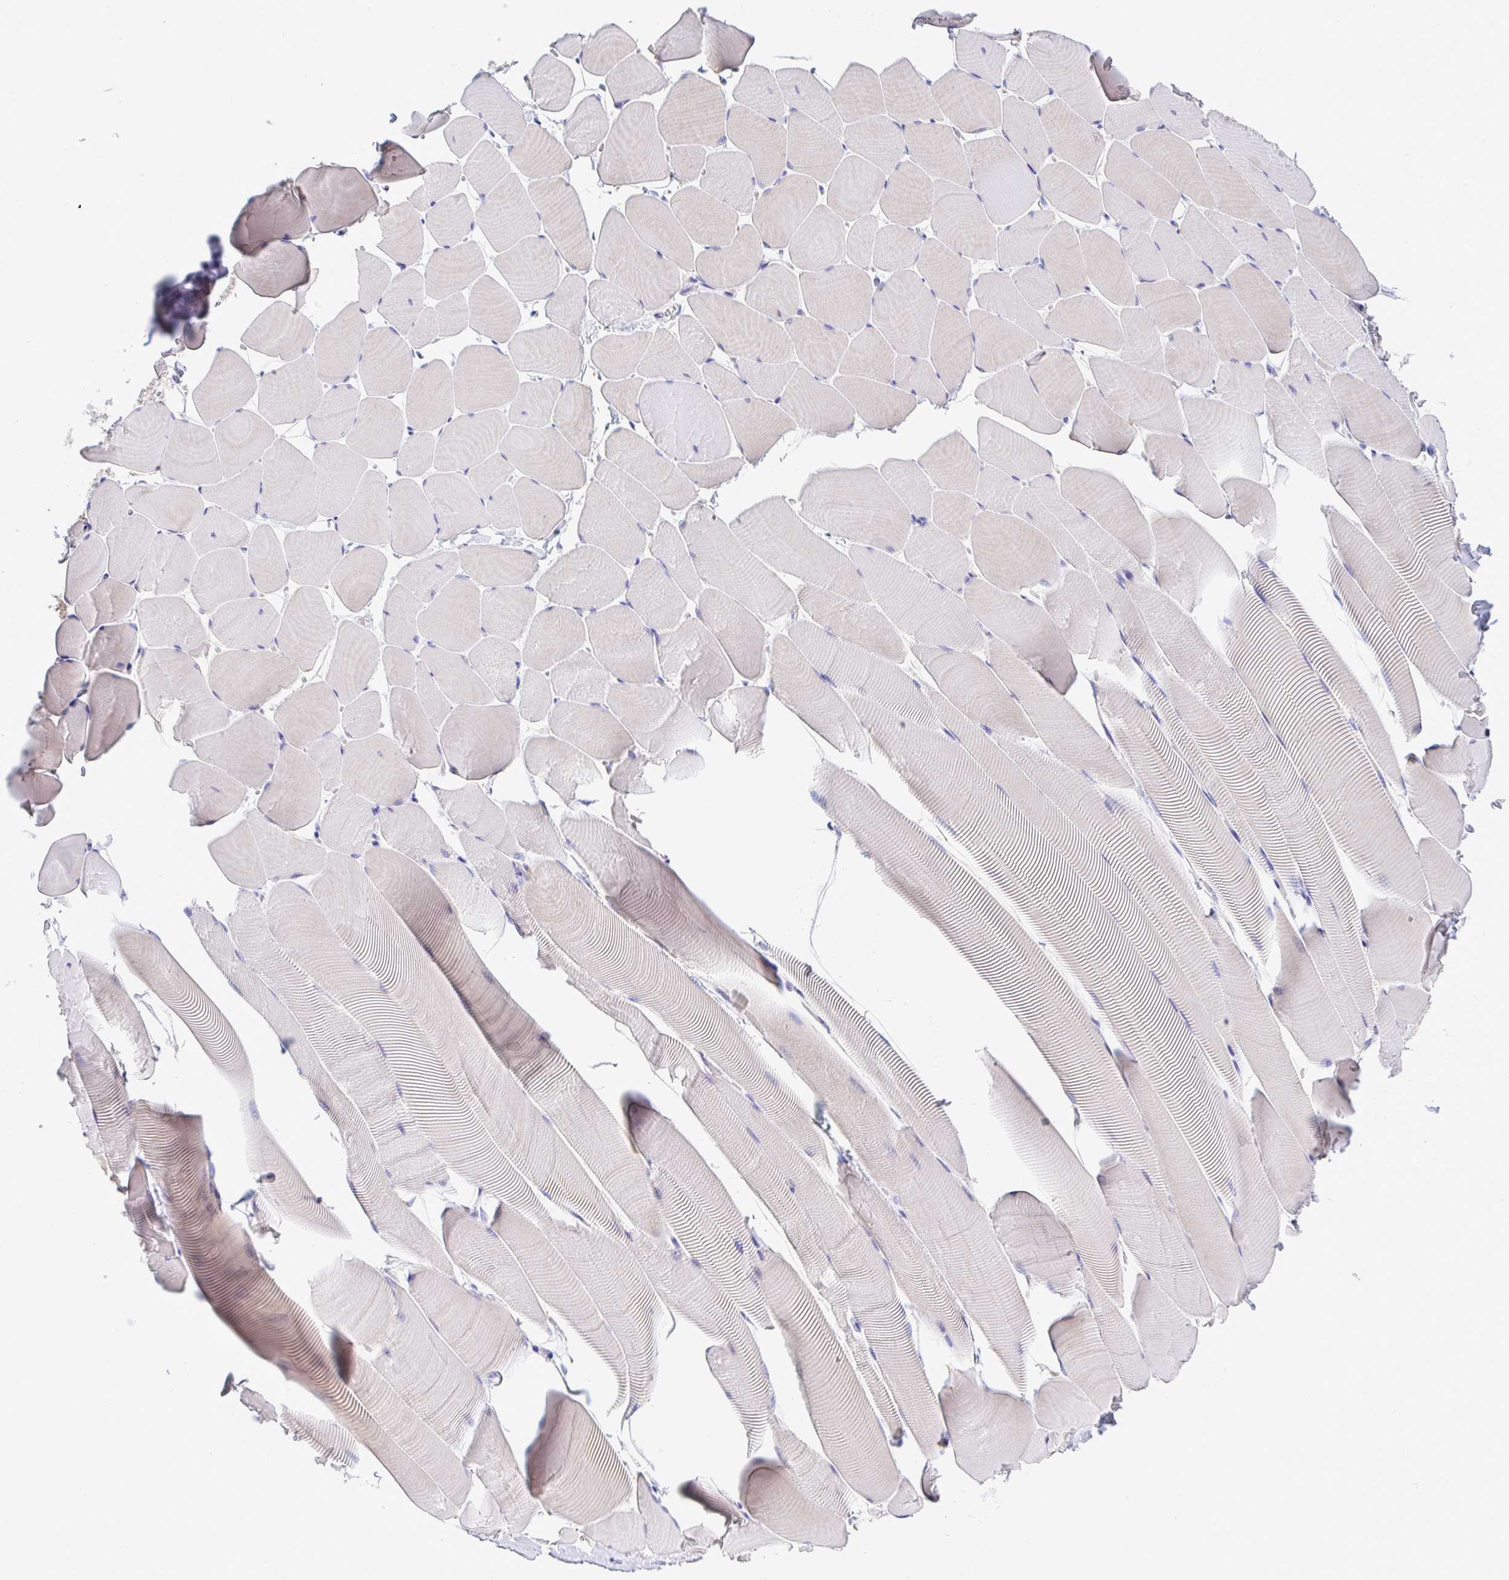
{"staining": {"intensity": "weak", "quantity": "<25%", "location": "cytoplasmic/membranous"}, "tissue": "skeletal muscle", "cell_type": "Myocytes", "image_type": "normal", "snomed": [{"axis": "morphology", "description": "Normal tissue, NOS"}, {"axis": "topography", "description": "Skeletal muscle"}], "caption": "The image reveals no significant positivity in myocytes of skeletal muscle.", "gene": "CA10", "patient": {"sex": "male", "age": 25}}